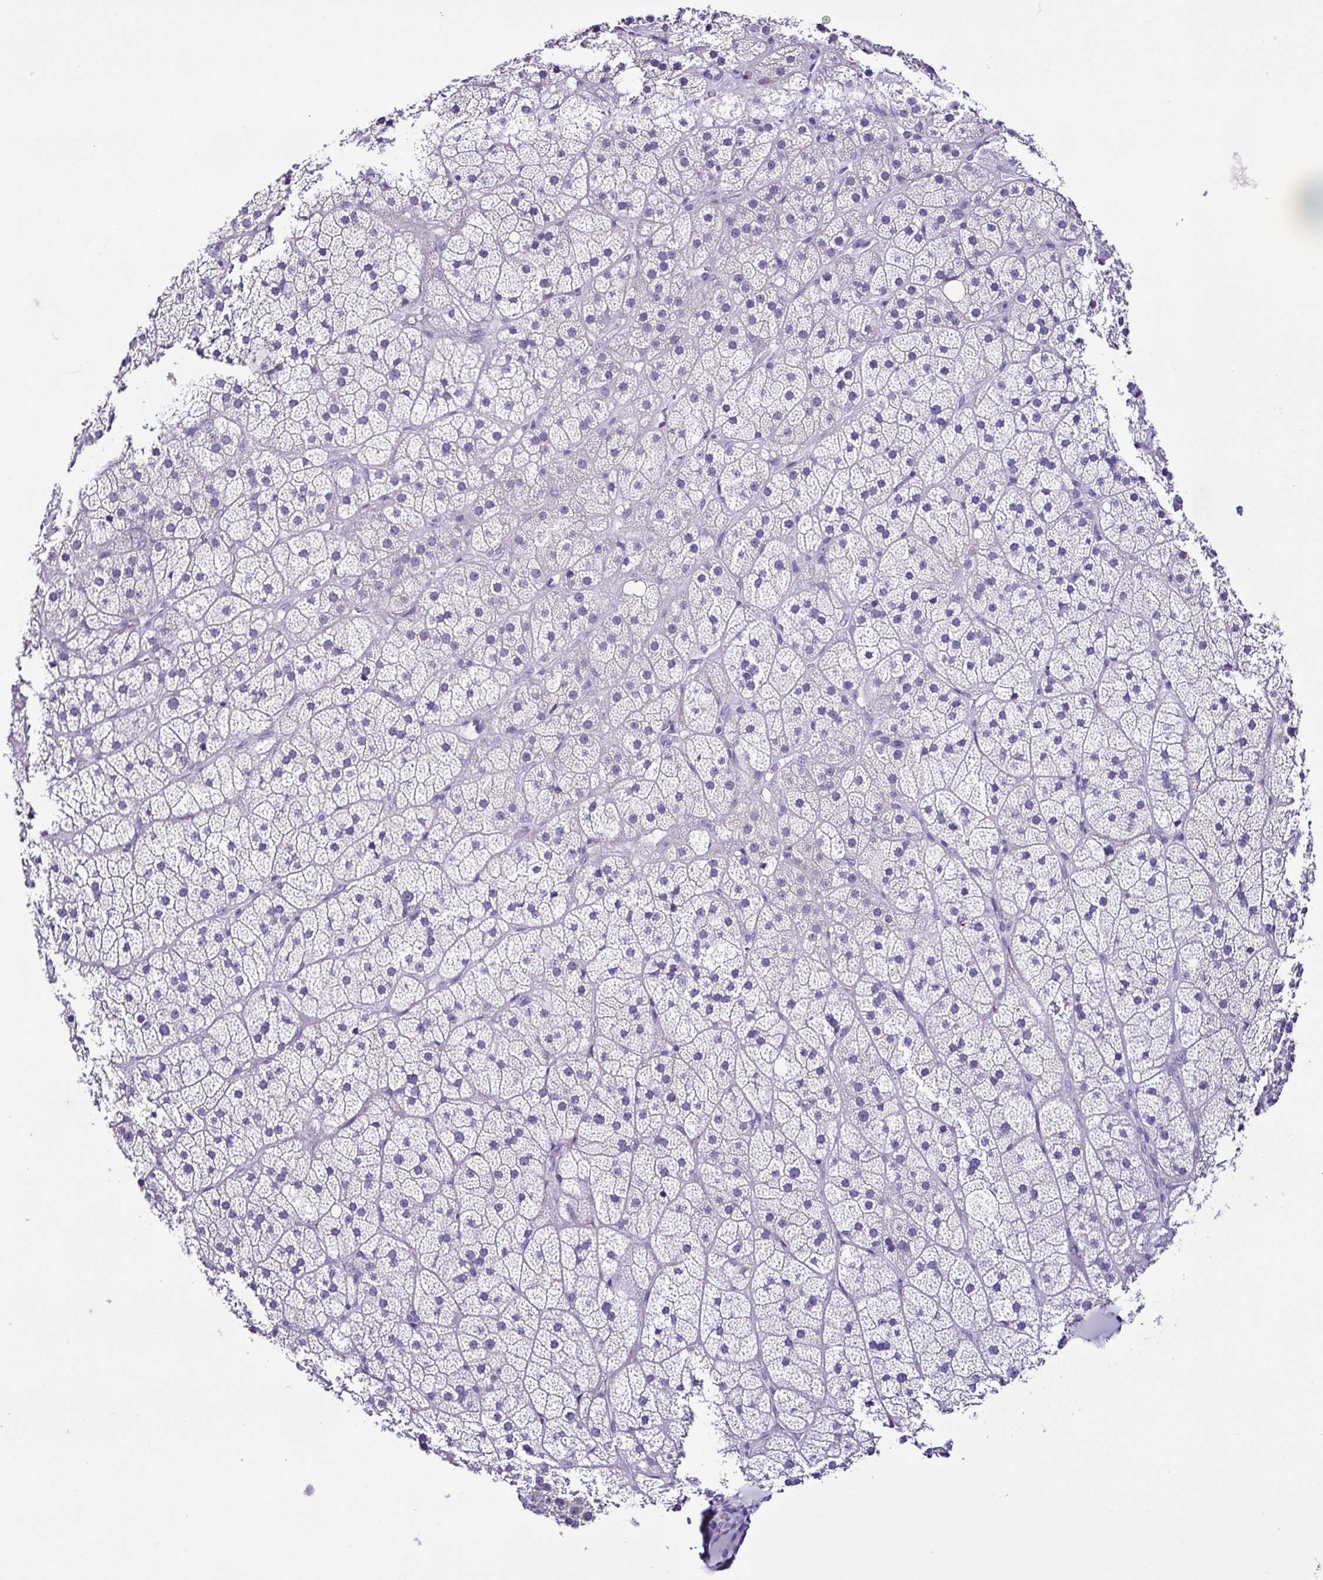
{"staining": {"intensity": "negative", "quantity": "none", "location": "none"}, "tissue": "adrenal gland", "cell_type": "Glandular cells", "image_type": "normal", "snomed": [{"axis": "morphology", "description": "Normal tissue, NOS"}, {"axis": "topography", "description": "Adrenal gland"}], "caption": "High power microscopy histopathology image of an IHC image of benign adrenal gland, revealing no significant expression in glandular cells.", "gene": "SRL", "patient": {"sex": "male", "age": 57}}